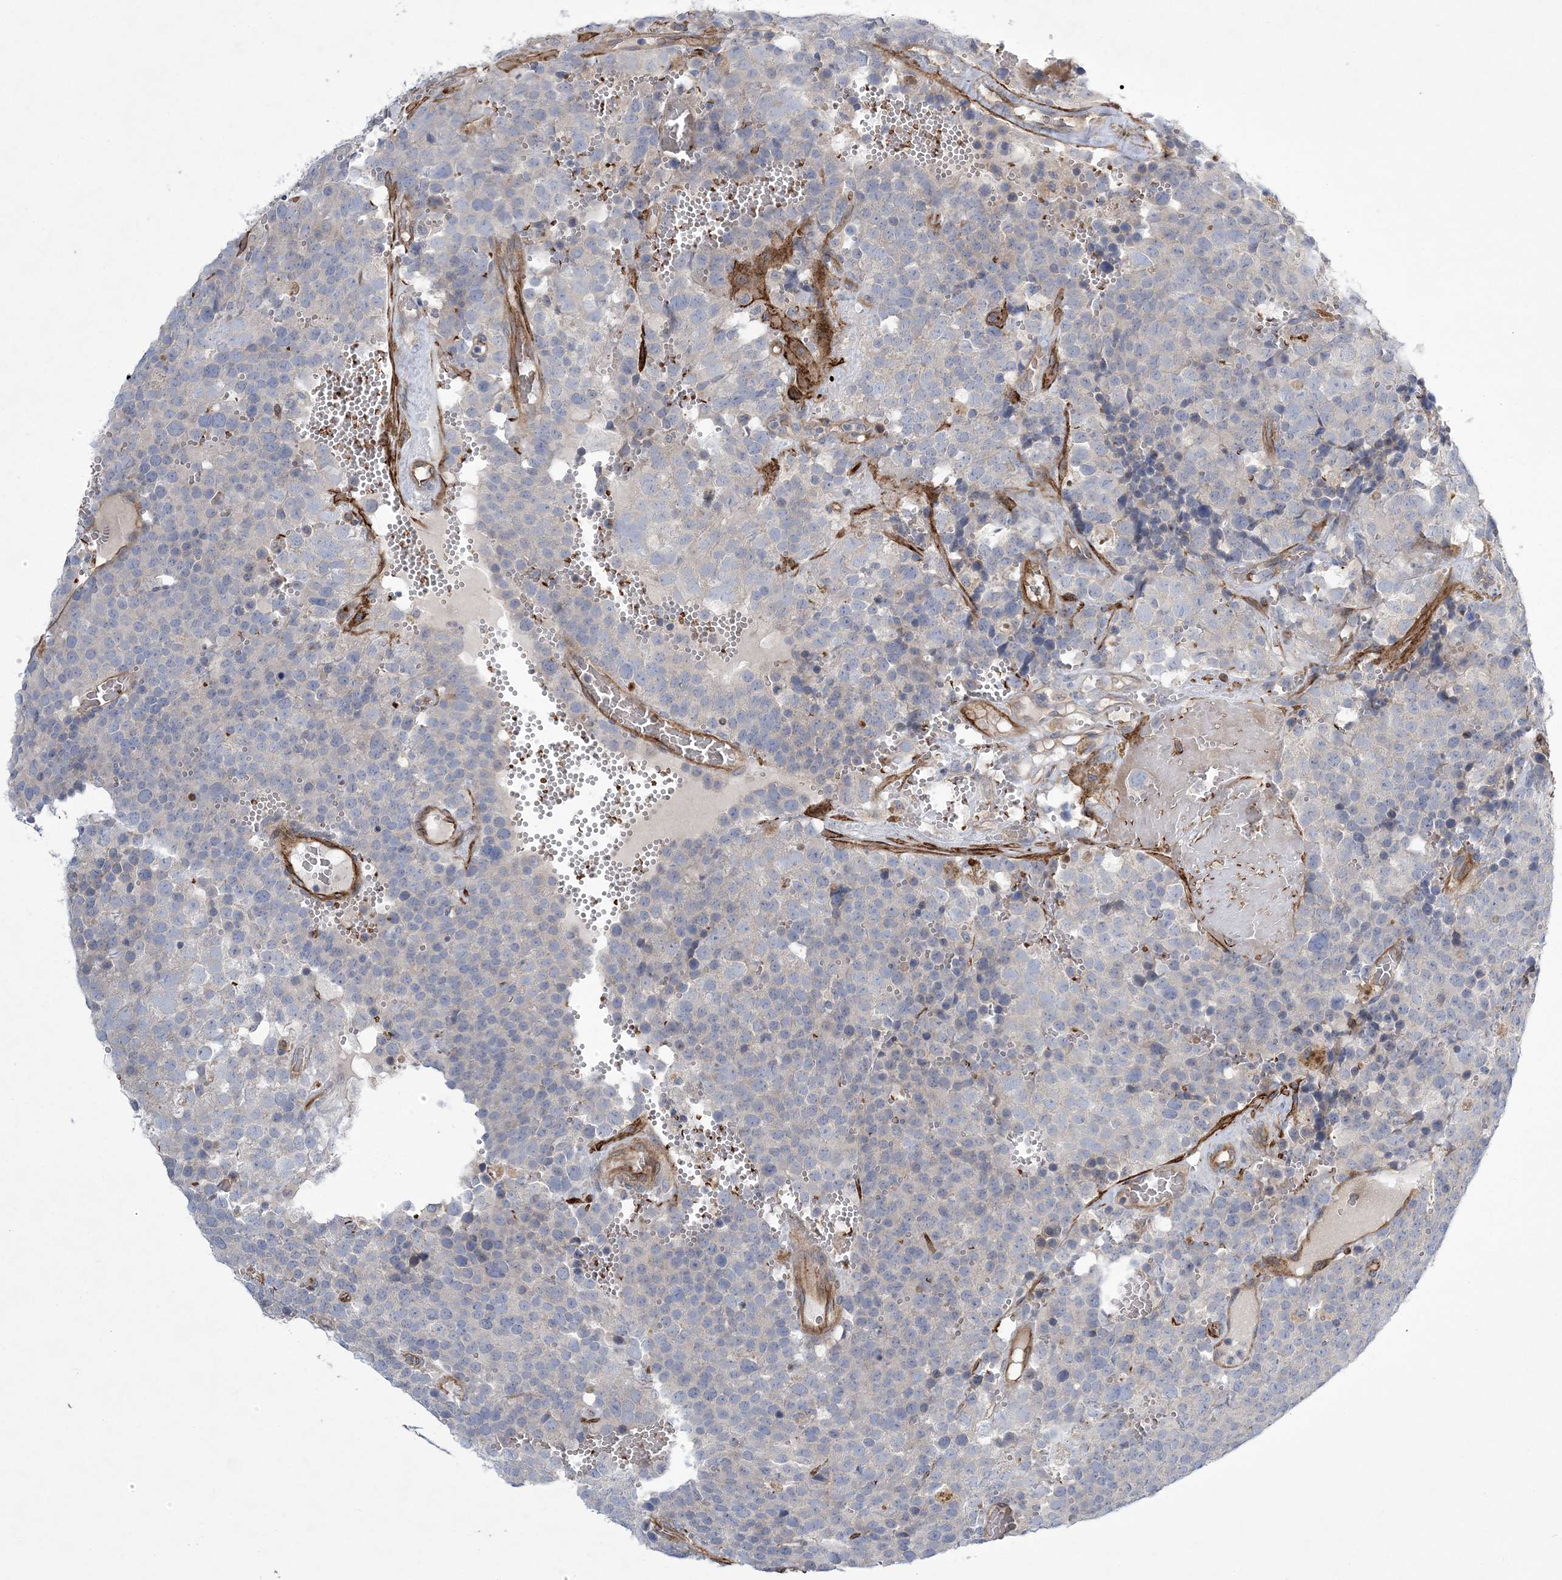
{"staining": {"intensity": "negative", "quantity": "none", "location": "none"}, "tissue": "testis cancer", "cell_type": "Tumor cells", "image_type": "cancer", "snomed": [{"axis": "morphology", "description": "Seminoma, NOS"}, {"axis": "topography", "description": "Testis"}], "caption": "Image shows no protein staining in tumor cells of testis seminoma tissue.", "gene": "CALN1", "patient": {"sex": "male", "age": 71}}